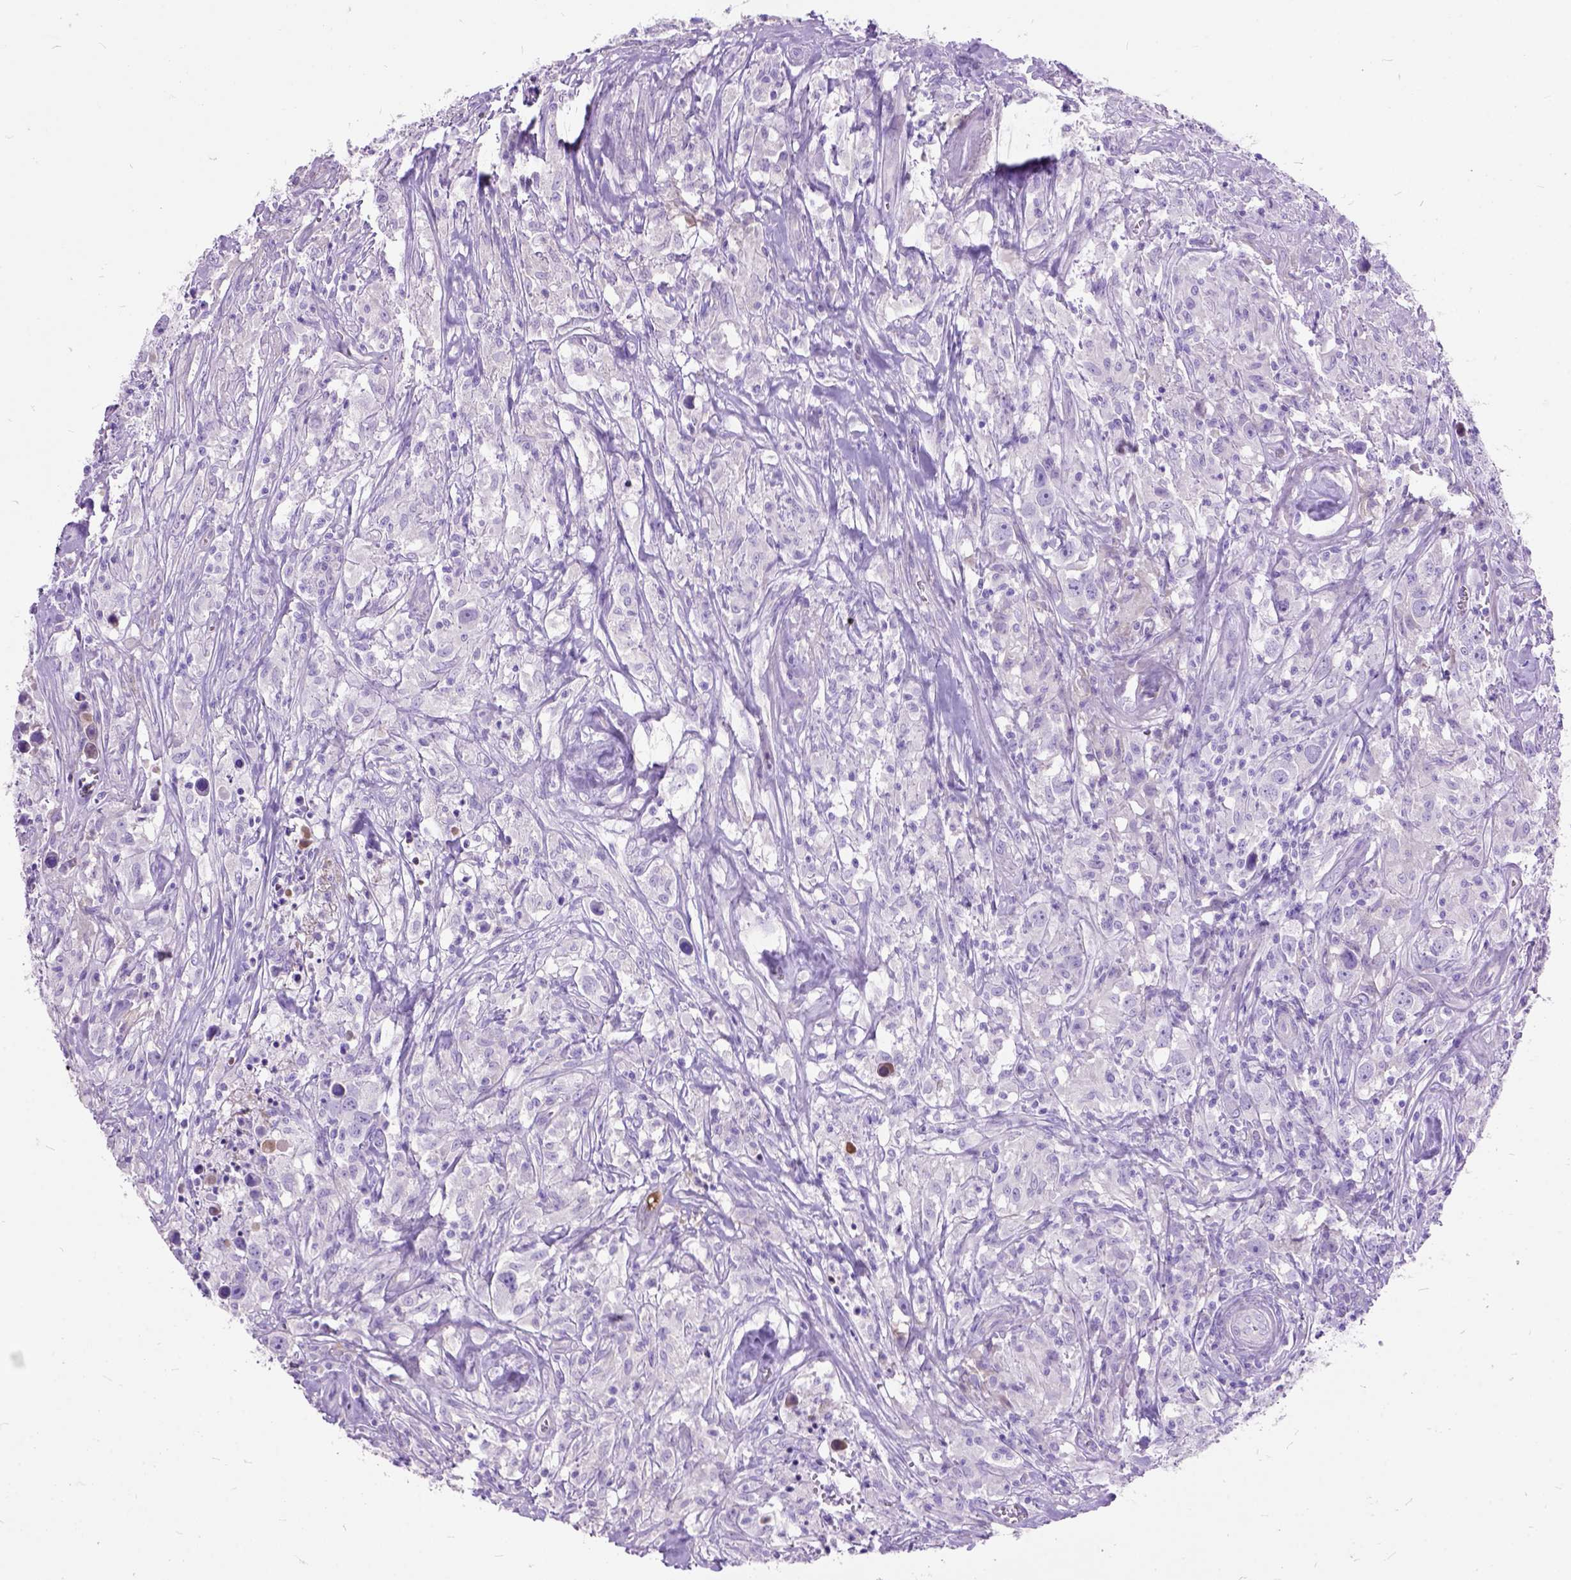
{"staining": {"intensity": "negative", "quantity": "none", "location": "none"}, "tissue": "testis cancer", "cell_type": "Tumor cells", "image_type": "cancer", "snomed": [{"axis": "morphology", "description": "Seminoma, NOS"}, {"axis": "topography", "description": "Testis"}], "caption": "Immunohistochemistry of human testis seminoma shows no staining in tumor cells. (DAB (3,3'-diaminobenzidine) IHC, high magnification).", "gene": "MAPT", "patient": {"sex": "male", "age": 49}}